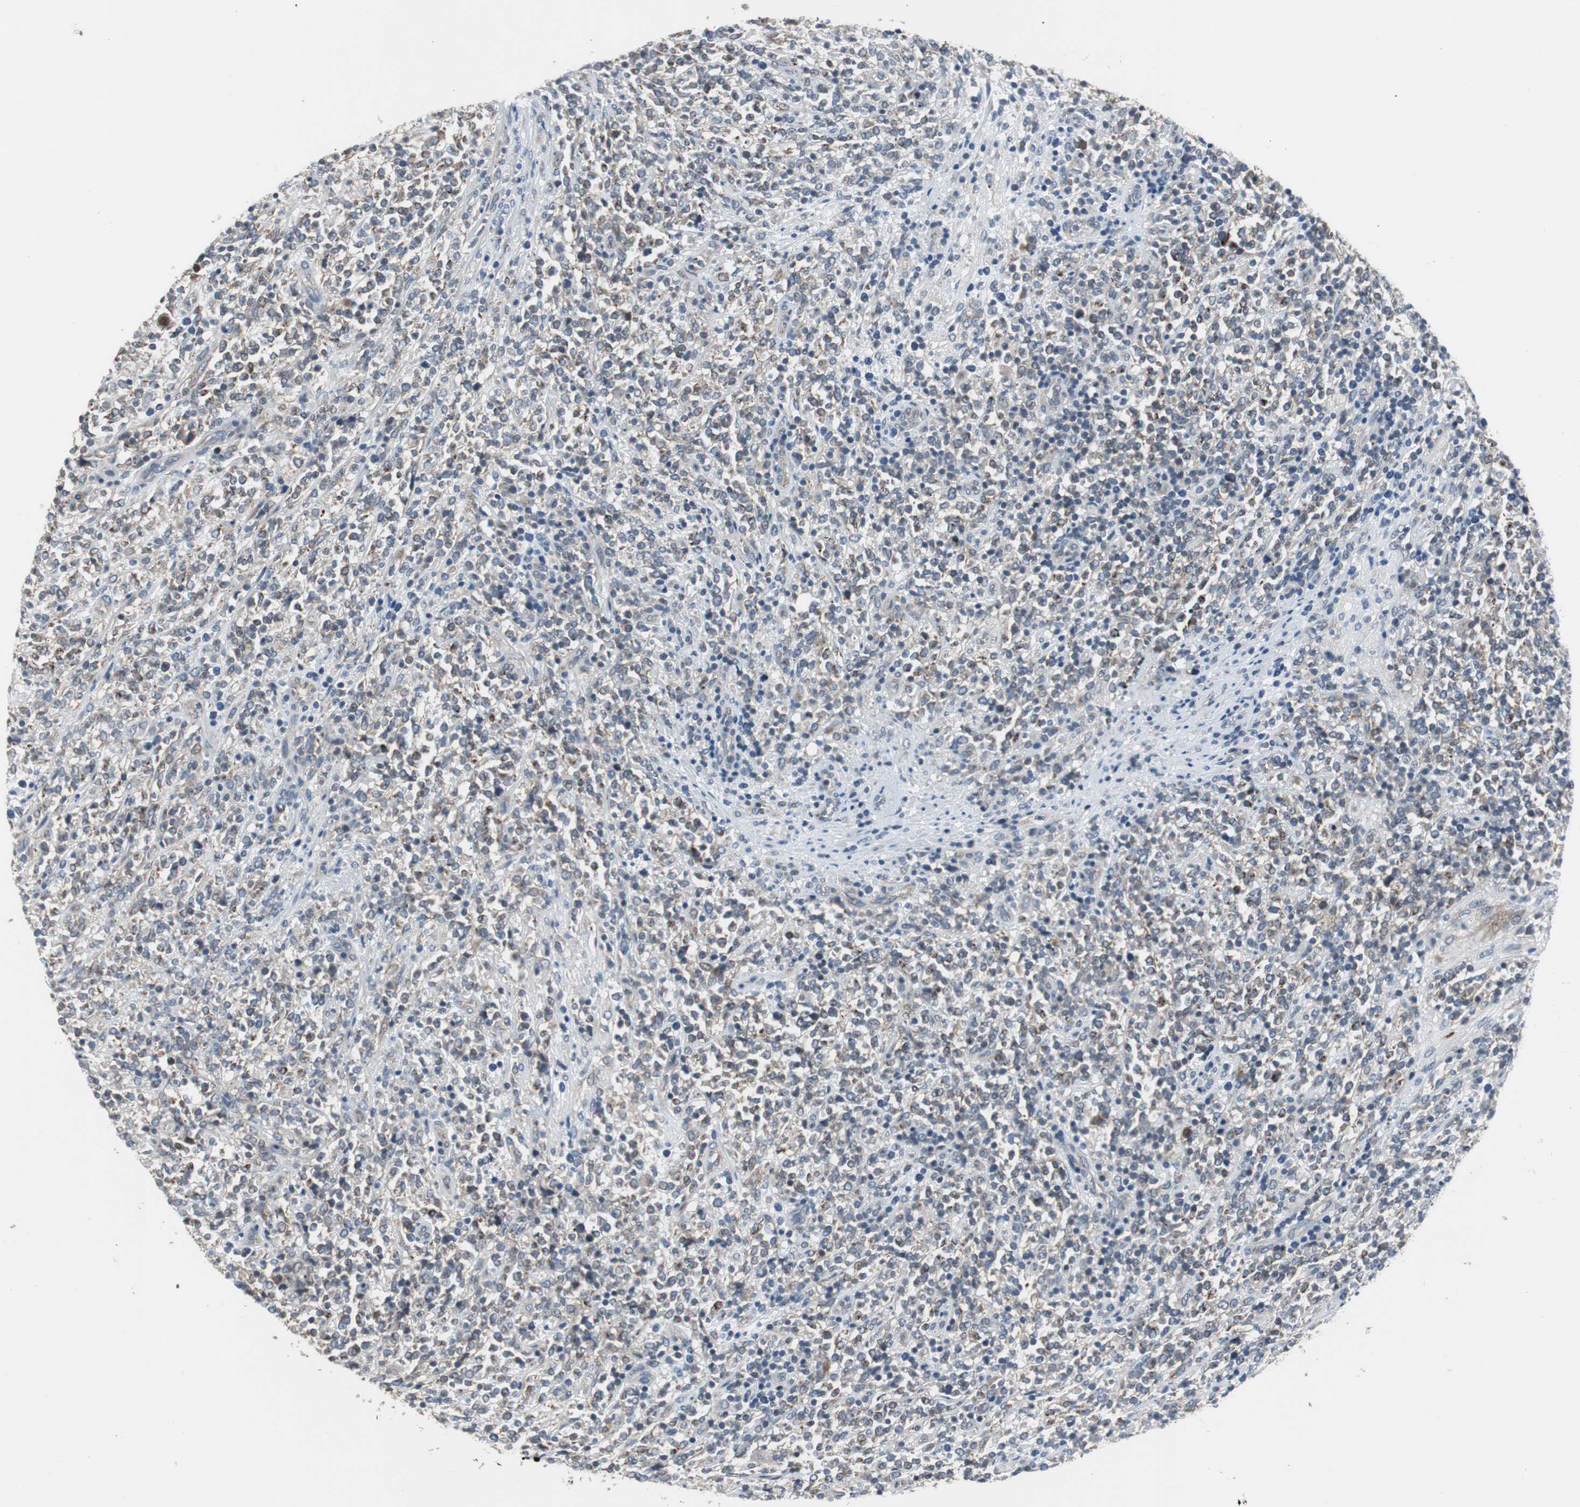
{"staining": {"intensity": "negative", "quantity": "none", "location": "none"}, "tissue": "lymphoma", "cell_type": "Tumor cells", "image_type": "cancer", "snomed": [{"axis": "morphology", "description": "Malignant lymphoma, non-Hodgkin's type, High grade"}, {"axis": "topography", "description": "Soft tissue"}], "caption": "This is a micrograph of IHC staining of lymphoma, which shows no positivity in tumor cells. Nuclei are stained in blue.", "gene": "MYT1", "patient": {"sex": "male", "age": 18}}